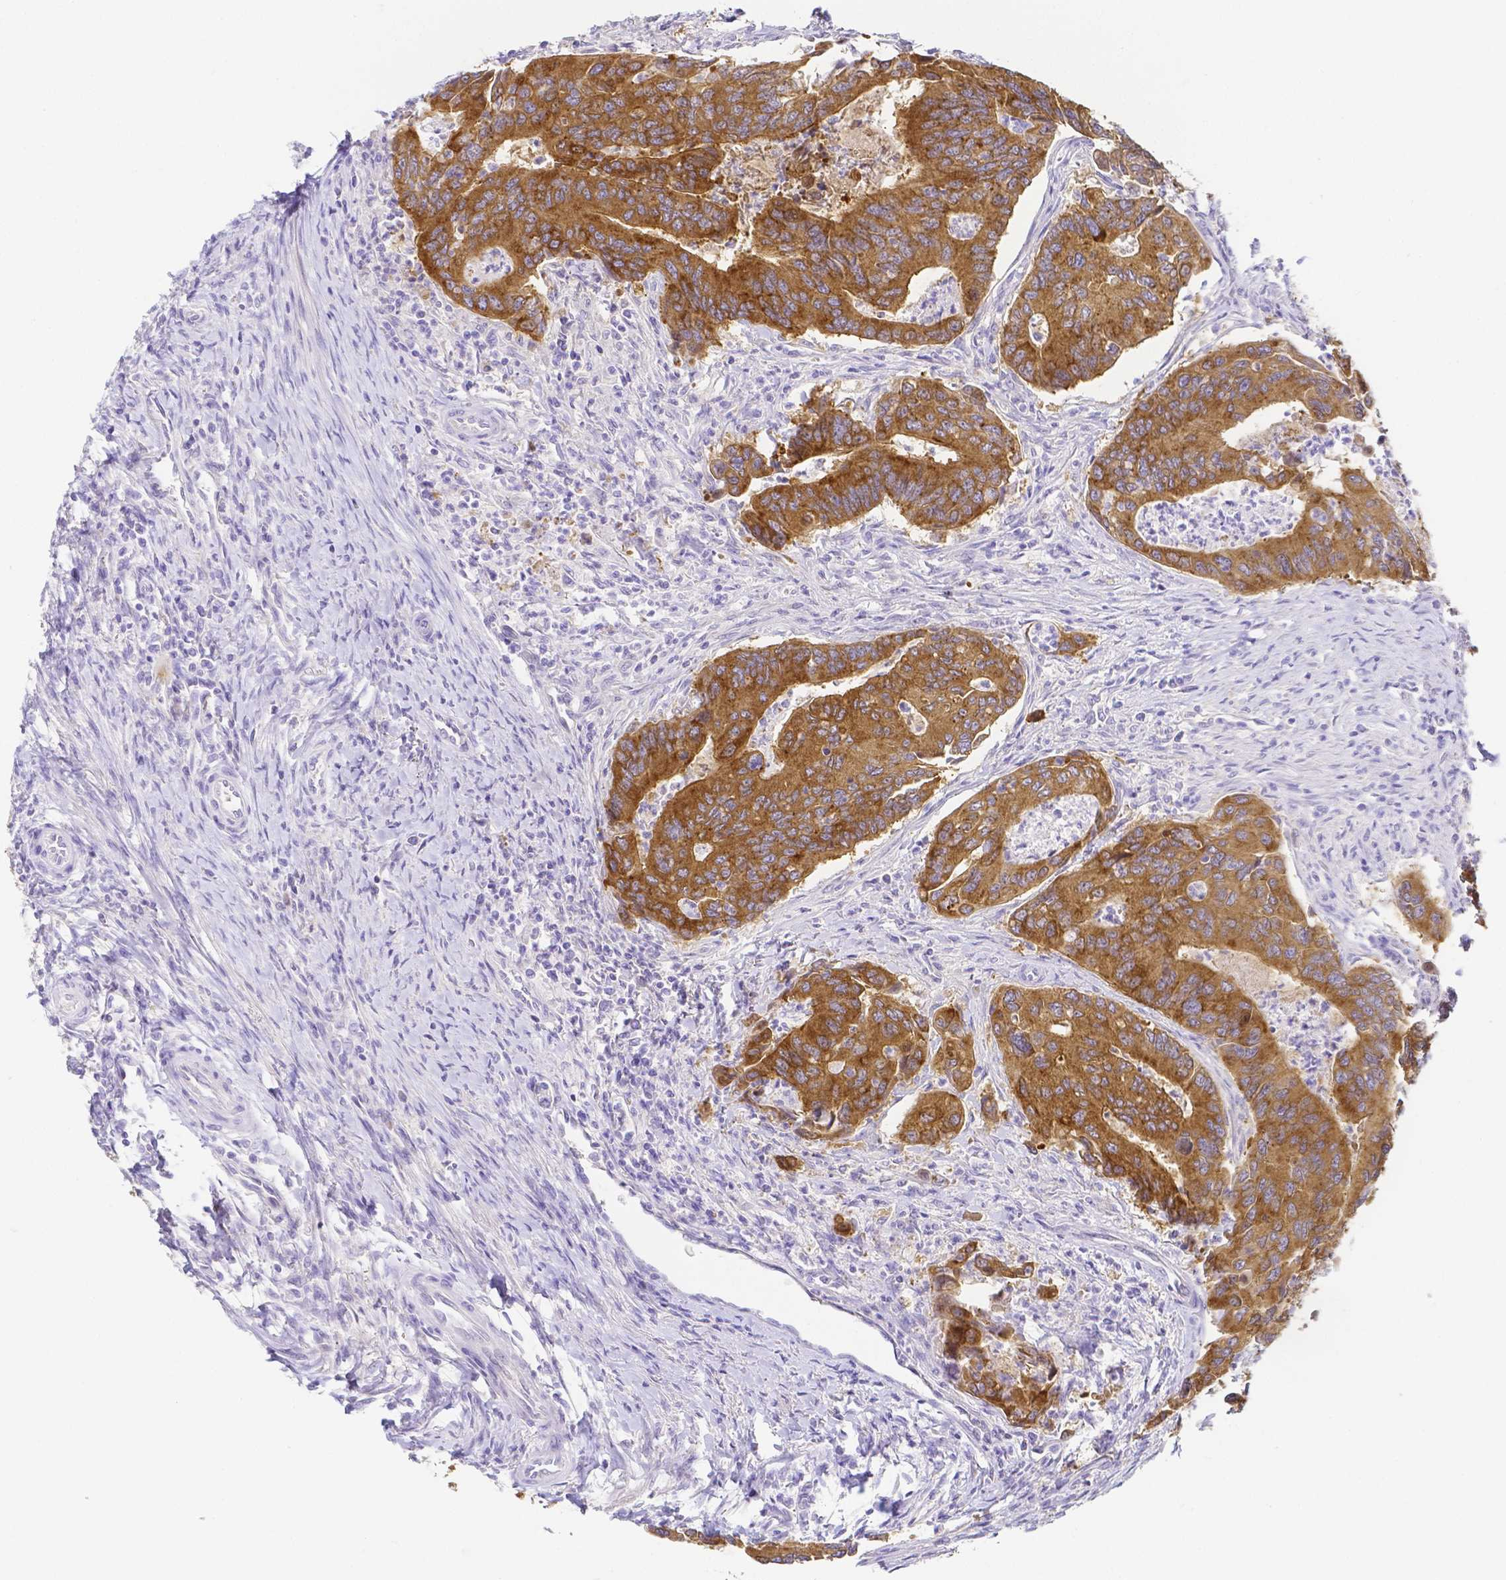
{"staining": {"intensity": "moderate", "quantity": ">75%", "location": "cytoplasmic/membranous"}, "tissue": "colorectal cancer", "cell_type": "Tumor cells", "image_type": "cancer", "snomed": [{"axis": "morphology", "description": "Adenocarcinoma, NOS"}, {"axis": "topography", "description": "Colon"}], "caption": "A brown stain labels moderate cytoplasmic/membranous positivity of a protein in human colorectal cancer tumor cells.", "gene": "PKP3", "patient": {"sex": "female", "age": 67}}